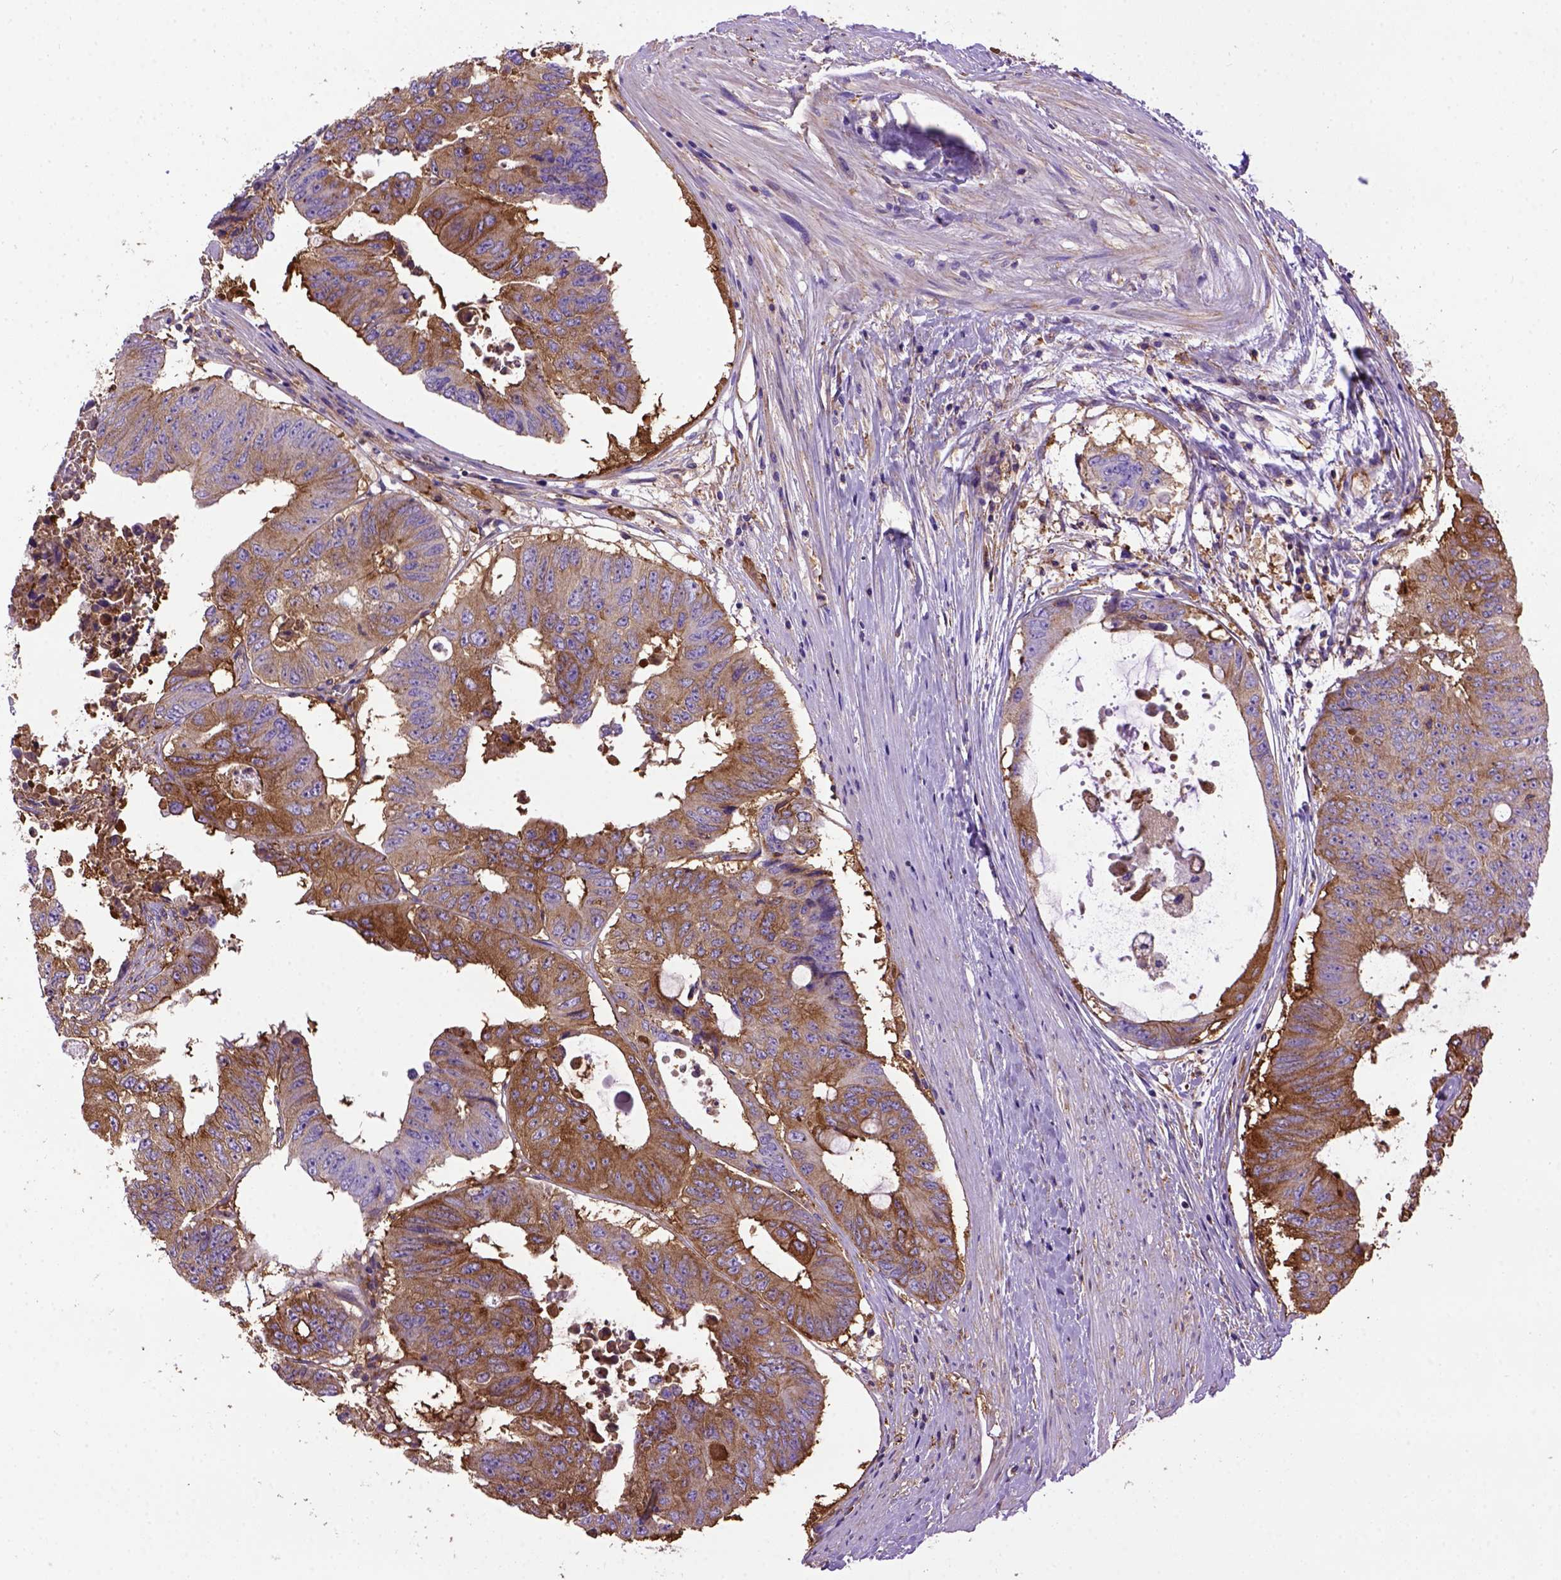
{"staining": {"intensity": "moderate", "quantity": ">75%", "location": "cytoplasmic/membranous"}, "tissue": "colorectal cancer", "cell_type": "Tumor cells", "image_type": "cancer", "snomed": [{"axis": "morphology", "description": "Adenocarcinoma, NOS"}, {"axis": "topography", "description": "Rectum"}], "caption": "A high-resolution photomicrograph shows immunohistochemistry staining of colorectal cancer, which reveals moderate cytoplasmic/membranous staining in about >75% of tumor cells.", "gene": "MVP", "patient": {"sex": "male", "age": 59}}